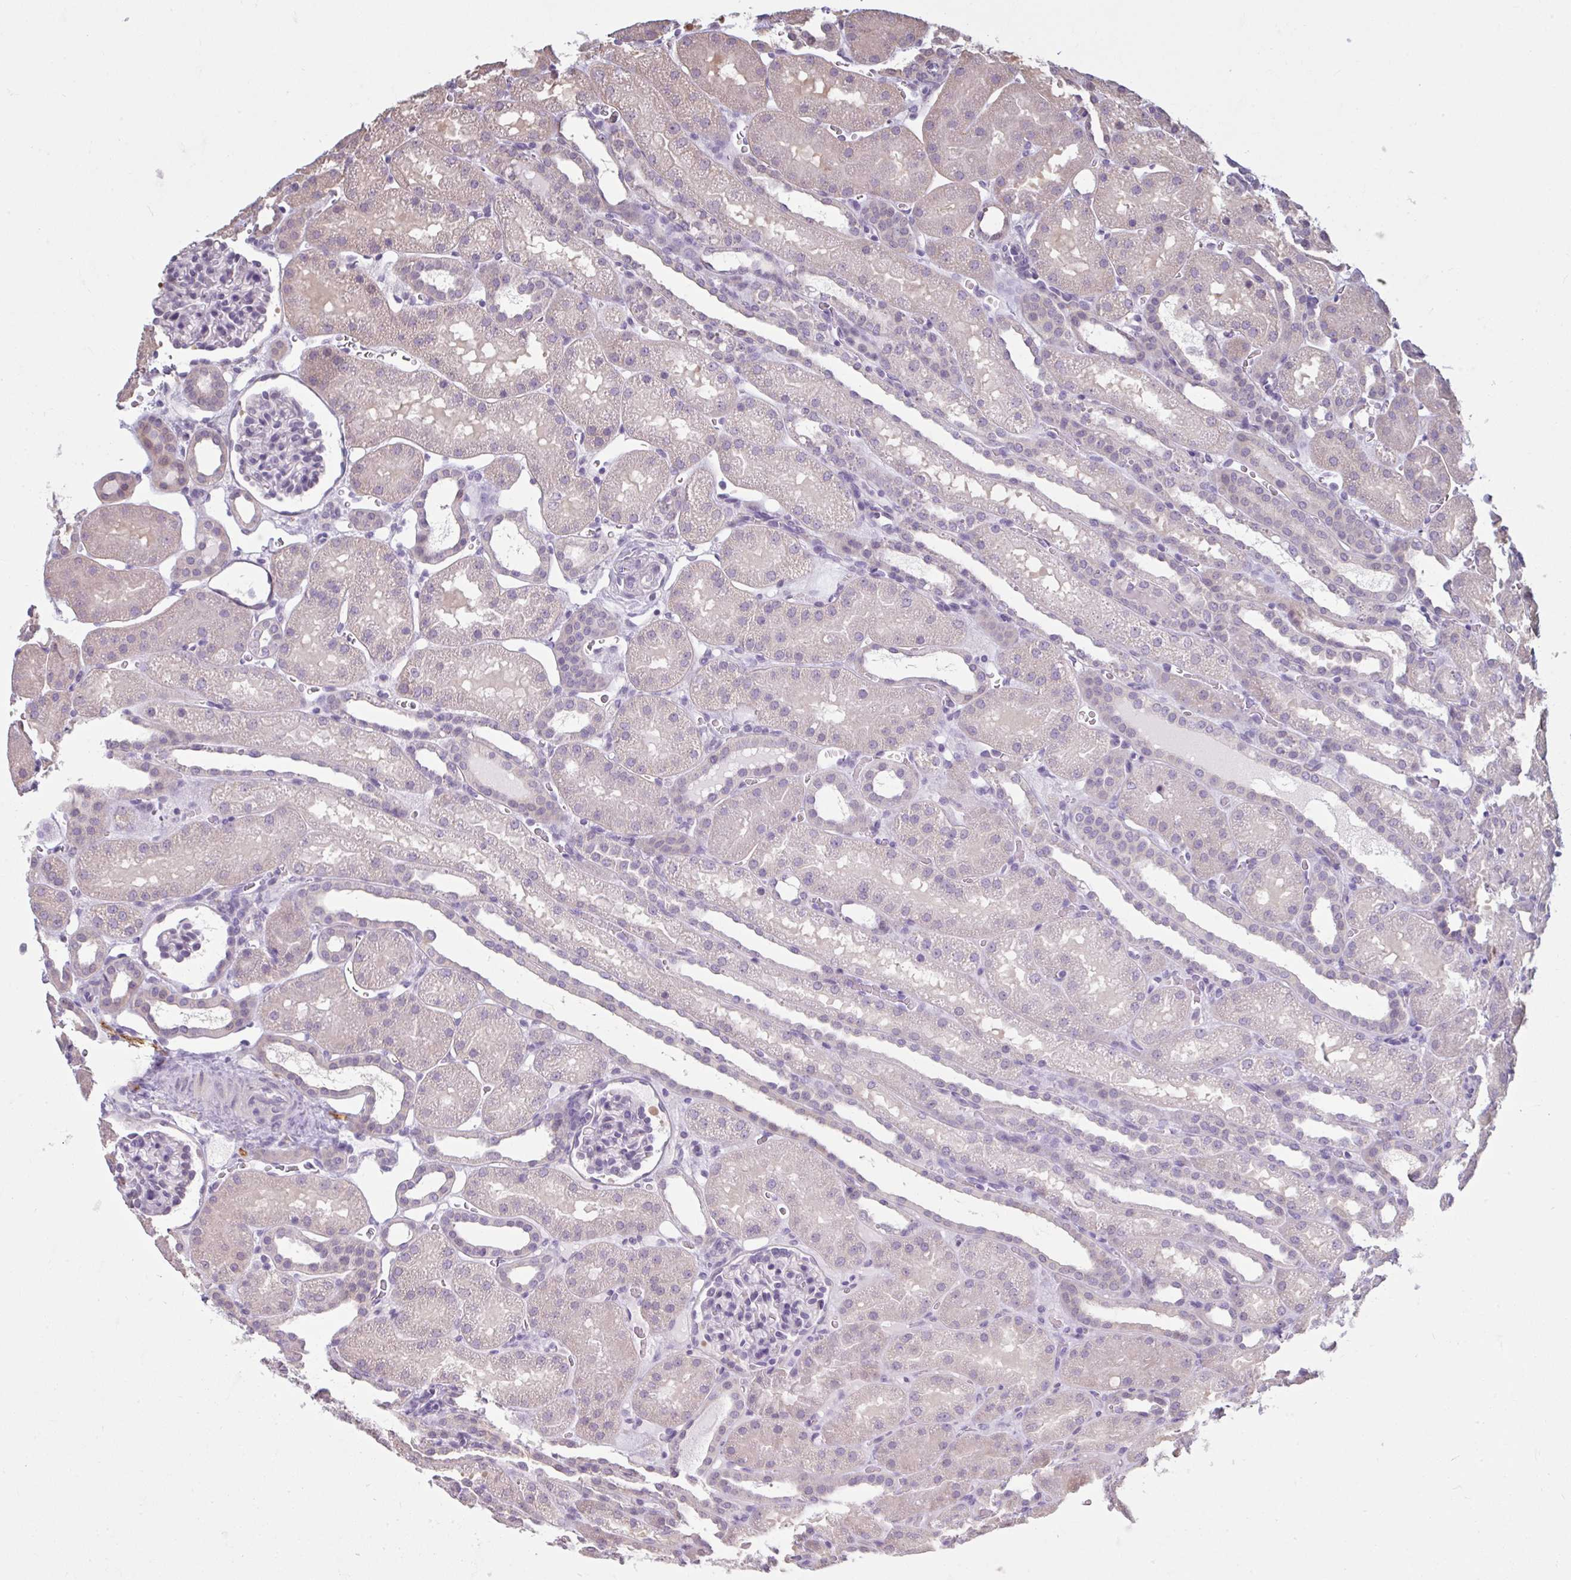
{"staining": {"intensity": "negative", "quantity": "none", "location": "none"}, "tissue": "kidney", "cell_type": "Cells in glomeruli", "image_type": "normal", "snomed": [{"axis": "morphology", "description": "Normal tissue, NOS"}, {"axis": "topography", "description": "Kidney"}], "caption": "This is an immunohistochemistry micrograph of normal human kidney. There is no positivity in cells in glomeruli.", "gene": "CDH19", "patient": {"sex": "male", "age": 2}}